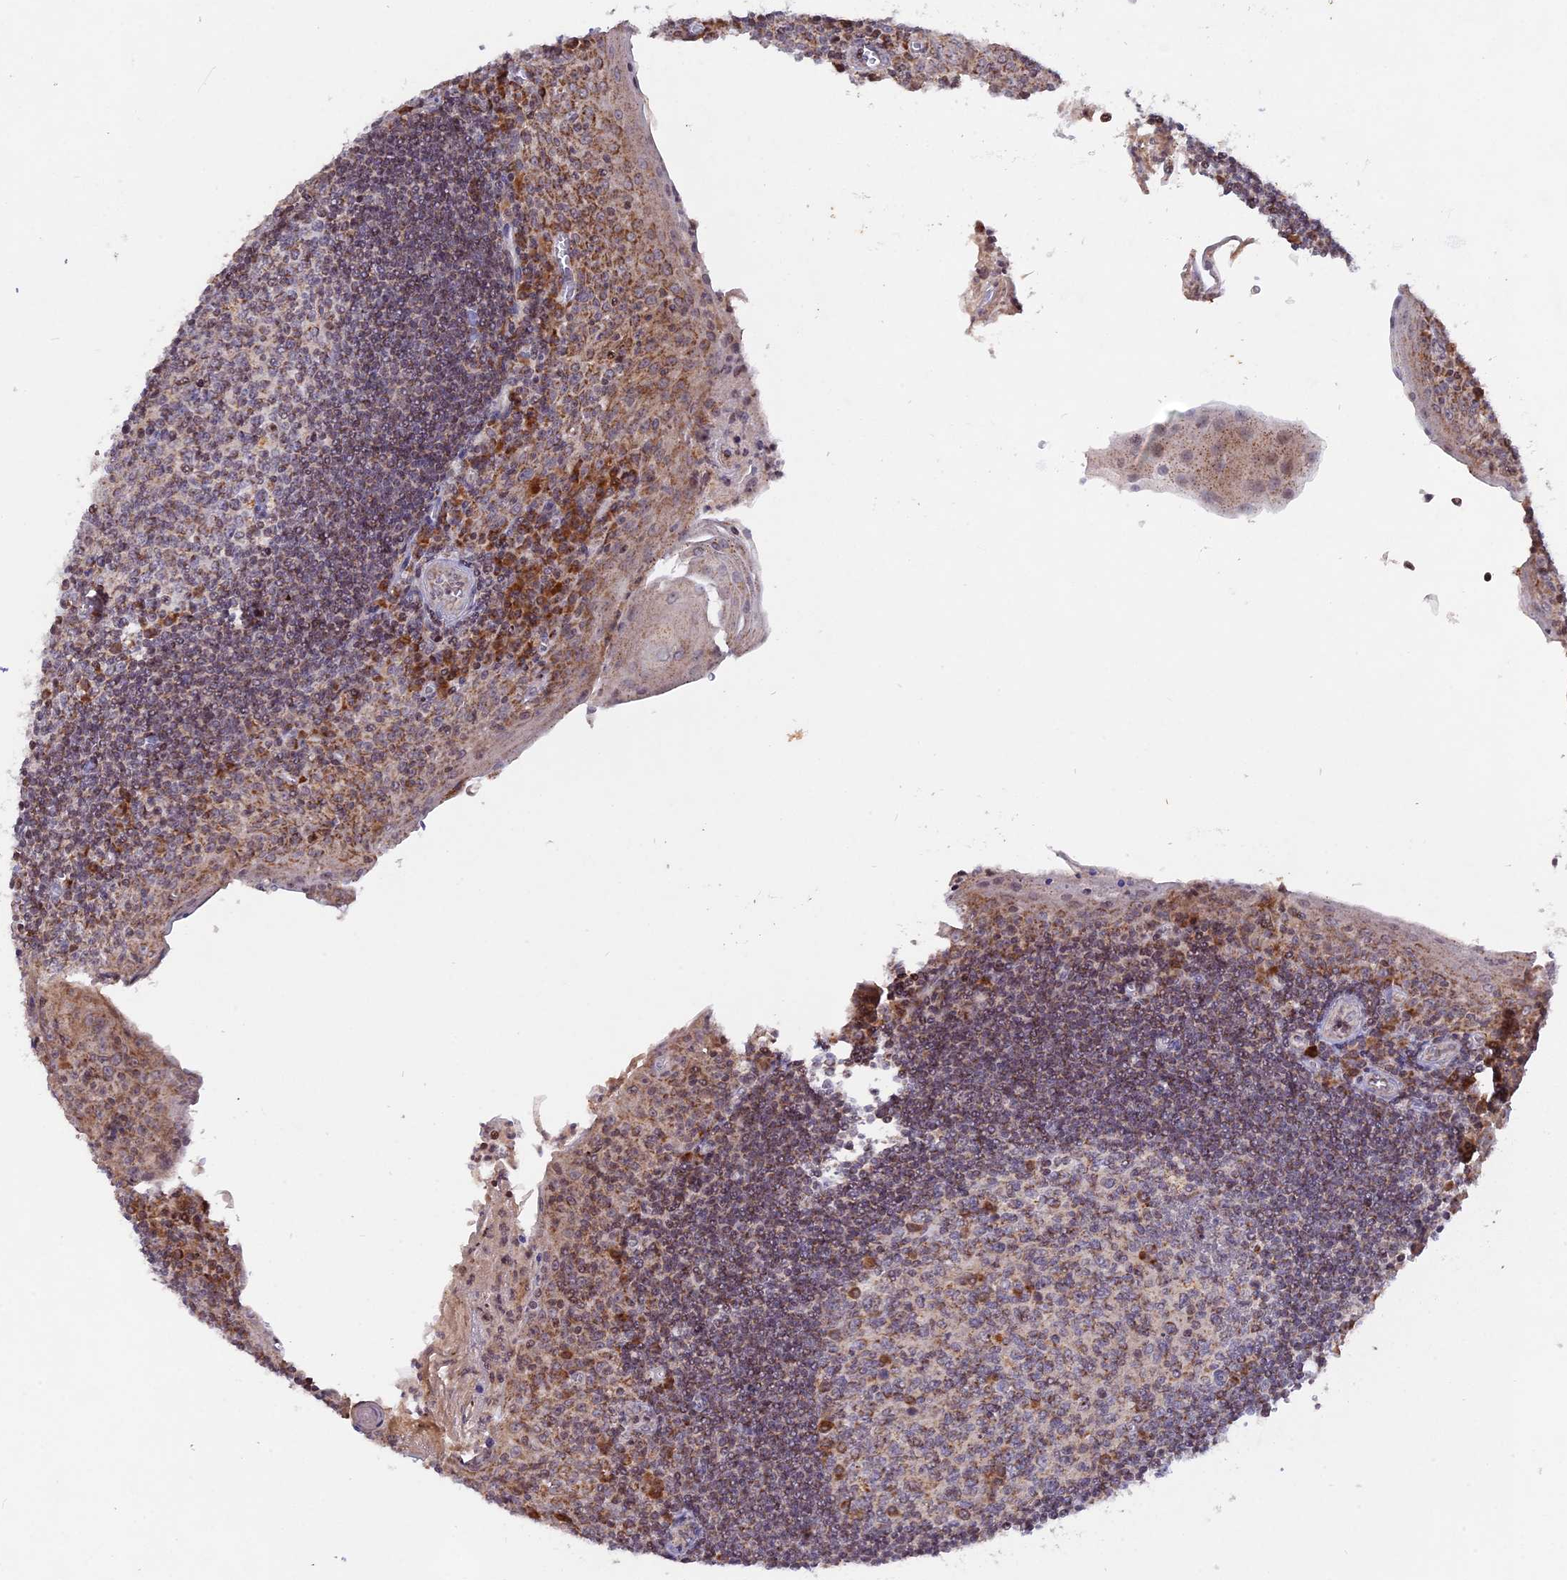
{"staining": {"intensity": "weak", "quantity": "25%-75%", "location": "cytoplasmic/membranous"}, "tissue": "tonsil", "cell_type": "Germinal center cells", "image_type": "normal", "snomed": [{"axis": "morphology", "description": "Normal tissue, NOS"}, {"axis": "topography", "description": "Tonsil"}], "caption": "Immunohistochemical staining of unremarkable human tonsil shows 25%-75% levels of weak cytoplasmic/membranous protein expression in approximately 25%-75% of germinal center cells.", "gene": "MPV17L", "patient": {"sex": "male", "age": 27}}